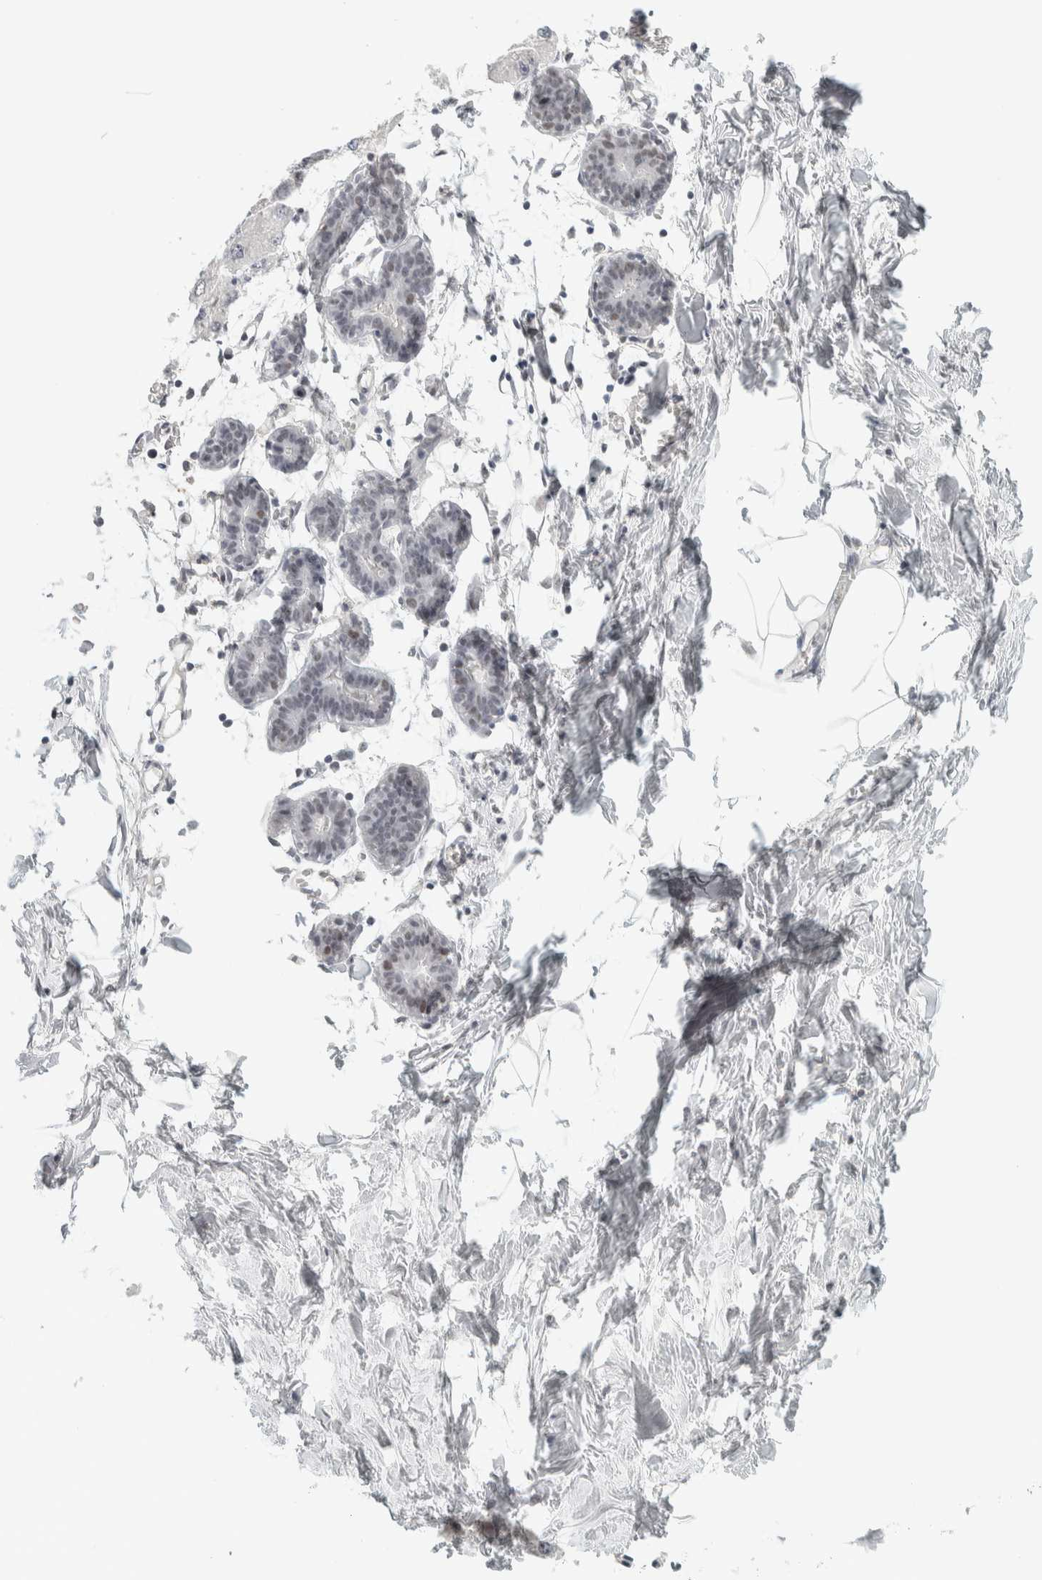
{"staining": {"intensity": "negative", "quantity": "none", "location": "none"}, "tissue": "breast", "cell_type": "Adipocytes", "image_type": "normal", "snomed": [{"axis": "morphology", "description": "Normal tissue, NOS"}, {"axis": "topography", "description": "Breast"}], "caption": "Immunohistochemistry of benign breast shows no positivity in adipocytes.", "gene": "CDH17", "patient": {"sex": "female", "age": 27}}